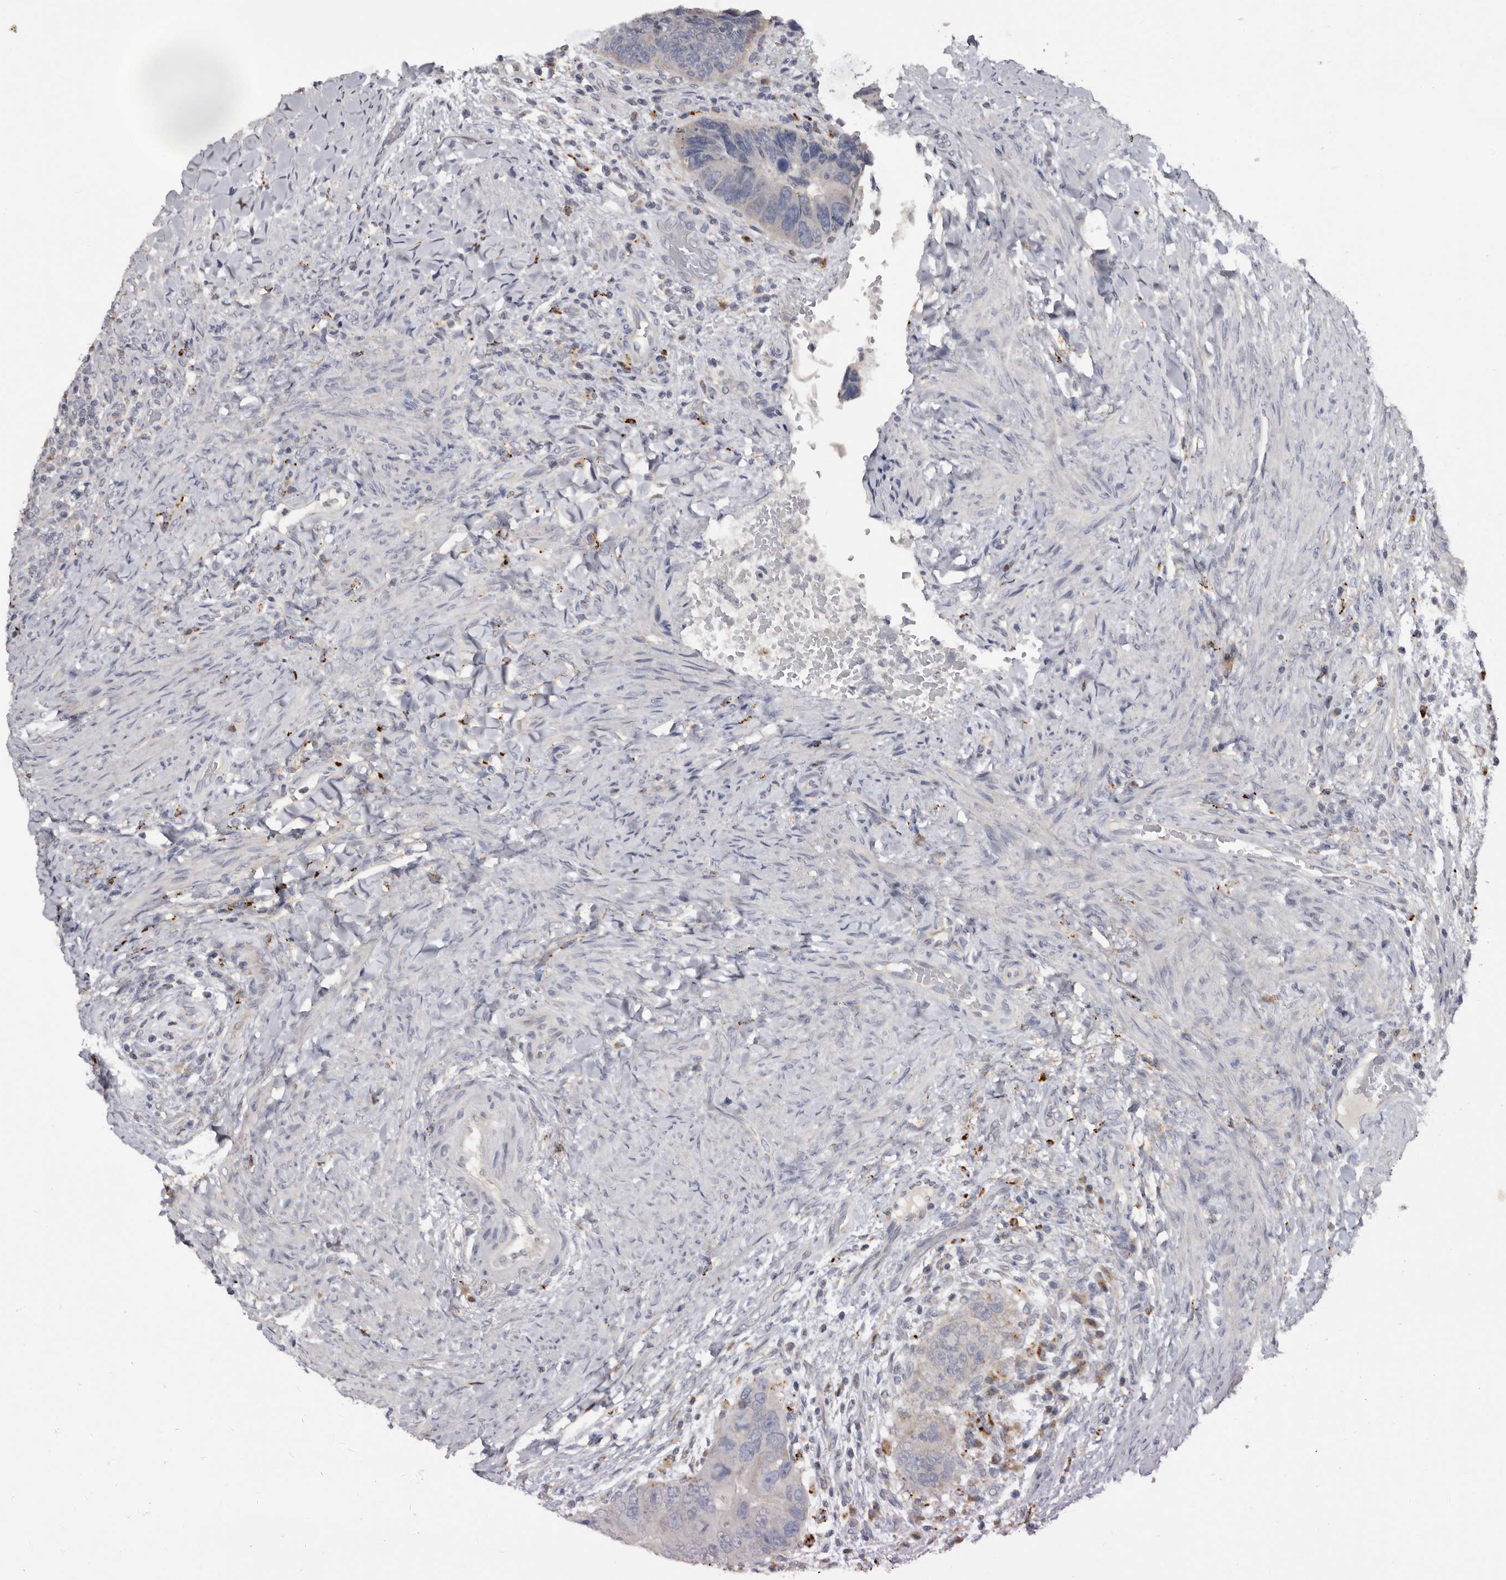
{"staining": {"intensity": "negative", "quantity": "none", "location": "none"}, "tissue": "colorectal cancer", "cell_type": "Tumor cells", "image_type": "cancer", "snomed": [{"axis": "morphology", "description": "Adenocarcinoma, NOS"}, {"axis": "topography", "description": "Rectum"}], "caption": "Micrograph shows no significant protein positivity in tumor cells of colorectal cancer (adenocarcinoma).", "gene": "DAP", "patient": {"sex": "male", "age": 59}}